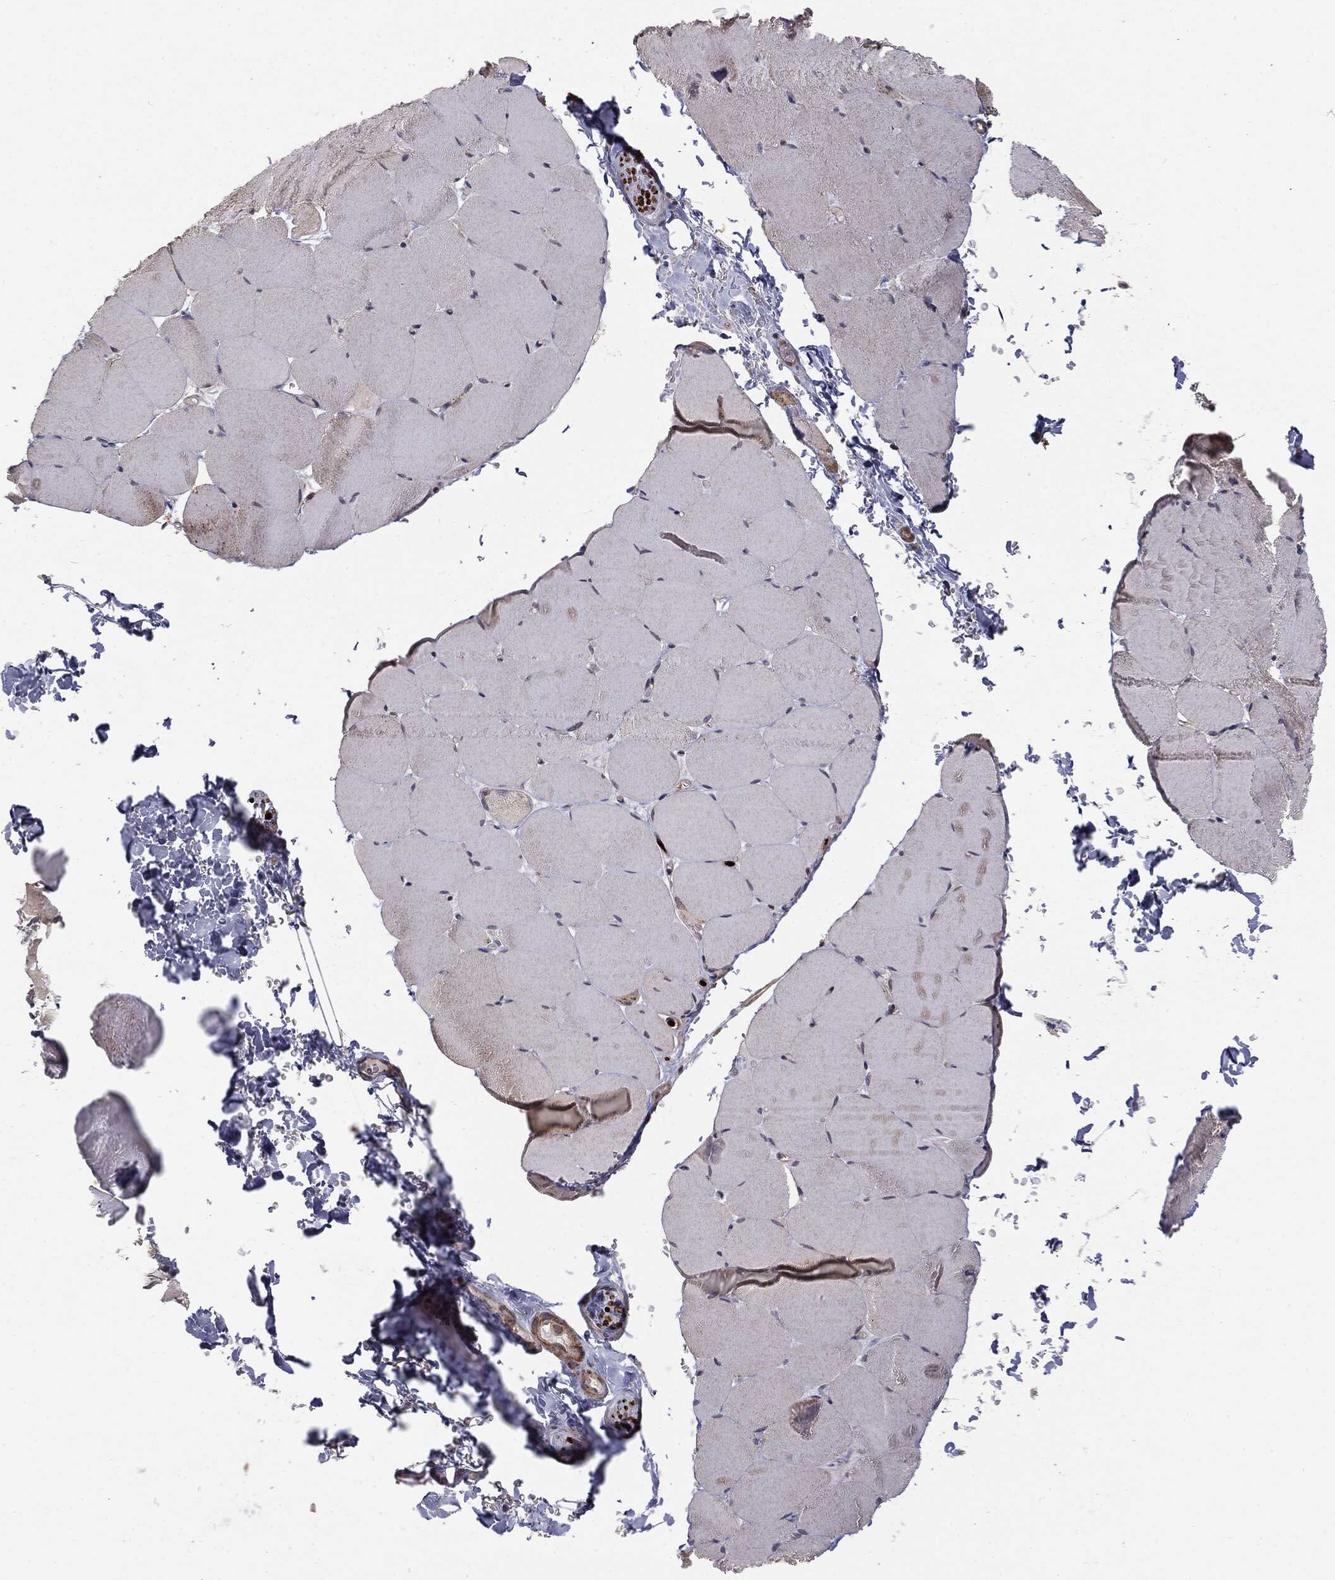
{"staining": {"intensity": "weak", "quantity": "<25%", "location": "cytoplasmic/membranous"}, "tissue": "skeletal muscle", "cell_type": "Myocytes", "image_type": "normal", "snomed": [{"axis": "morphology", "description": "Normal tissue, NOS"}, {"axis": "topography", "description": "Skeletal muscle"}], "caption": "IHC of benign human skeletal muscle shows no positivity in myocytes. Brightfield microscopy of IHC stained with DAB (brown) and hematoxylin (blue), captured at high magnification.", "gene": "MTOR", "patient": {"sex": "female", "age": 37}}